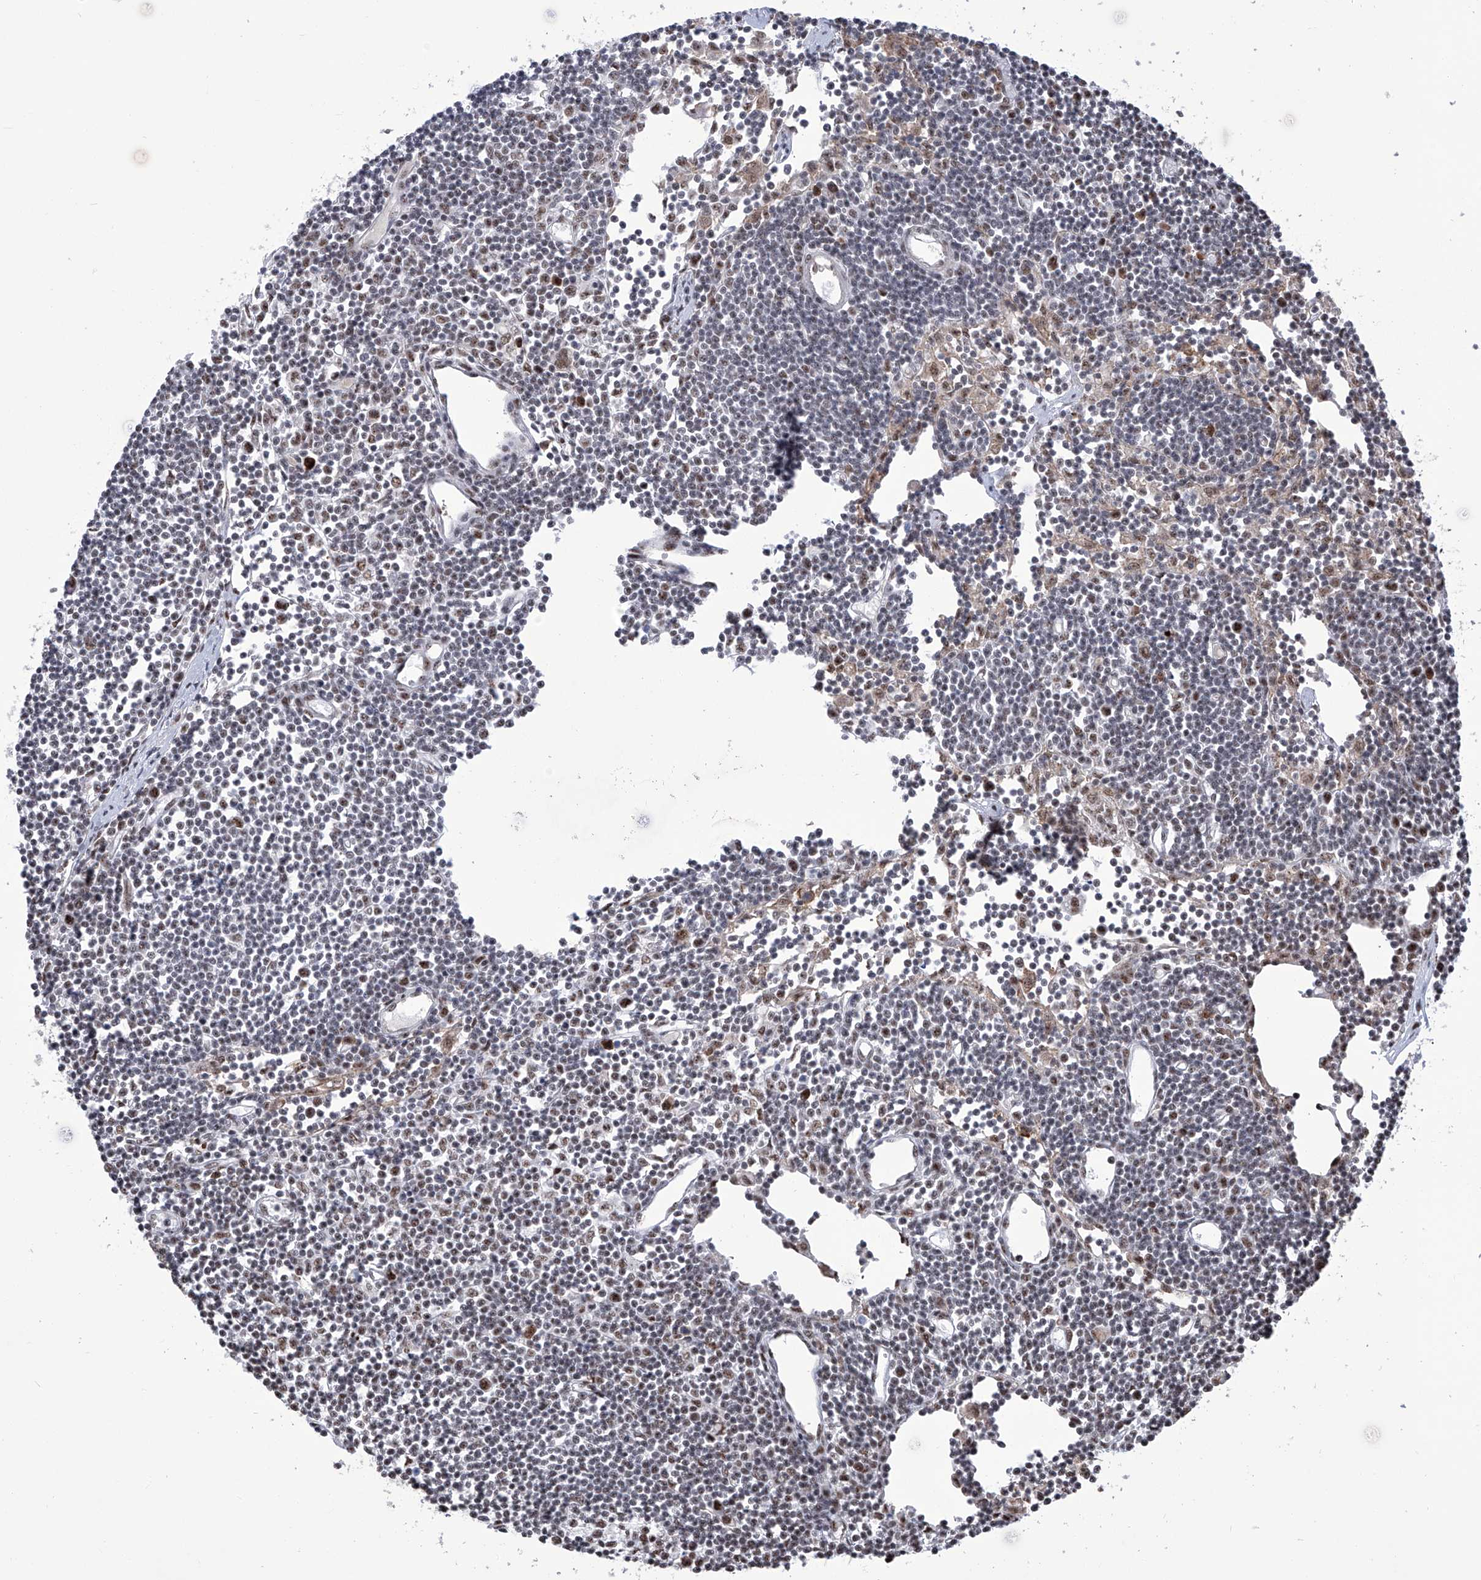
{"staining": {"intensity": "moderate", "quantity": "<25%", "location": "nuclear"}, "tissue": "lymph node", "cell_type": "Germinal center cells", "image_type": "normal", "snomed": [{"axis": "morphology", "description": "Normal tissue, NOS"}, {"axis": "topography", "description": "Lymph node"}], "caption": "Immunohistochemistry of normal lymph node shows low levels of moderate nuclear positivity in about <25% of germinal center cells. (Brightfield microscopy of DAB IHC at high magnification).", "gene": "FBXL4", "patient": {"sex": "female", "age": 11}}